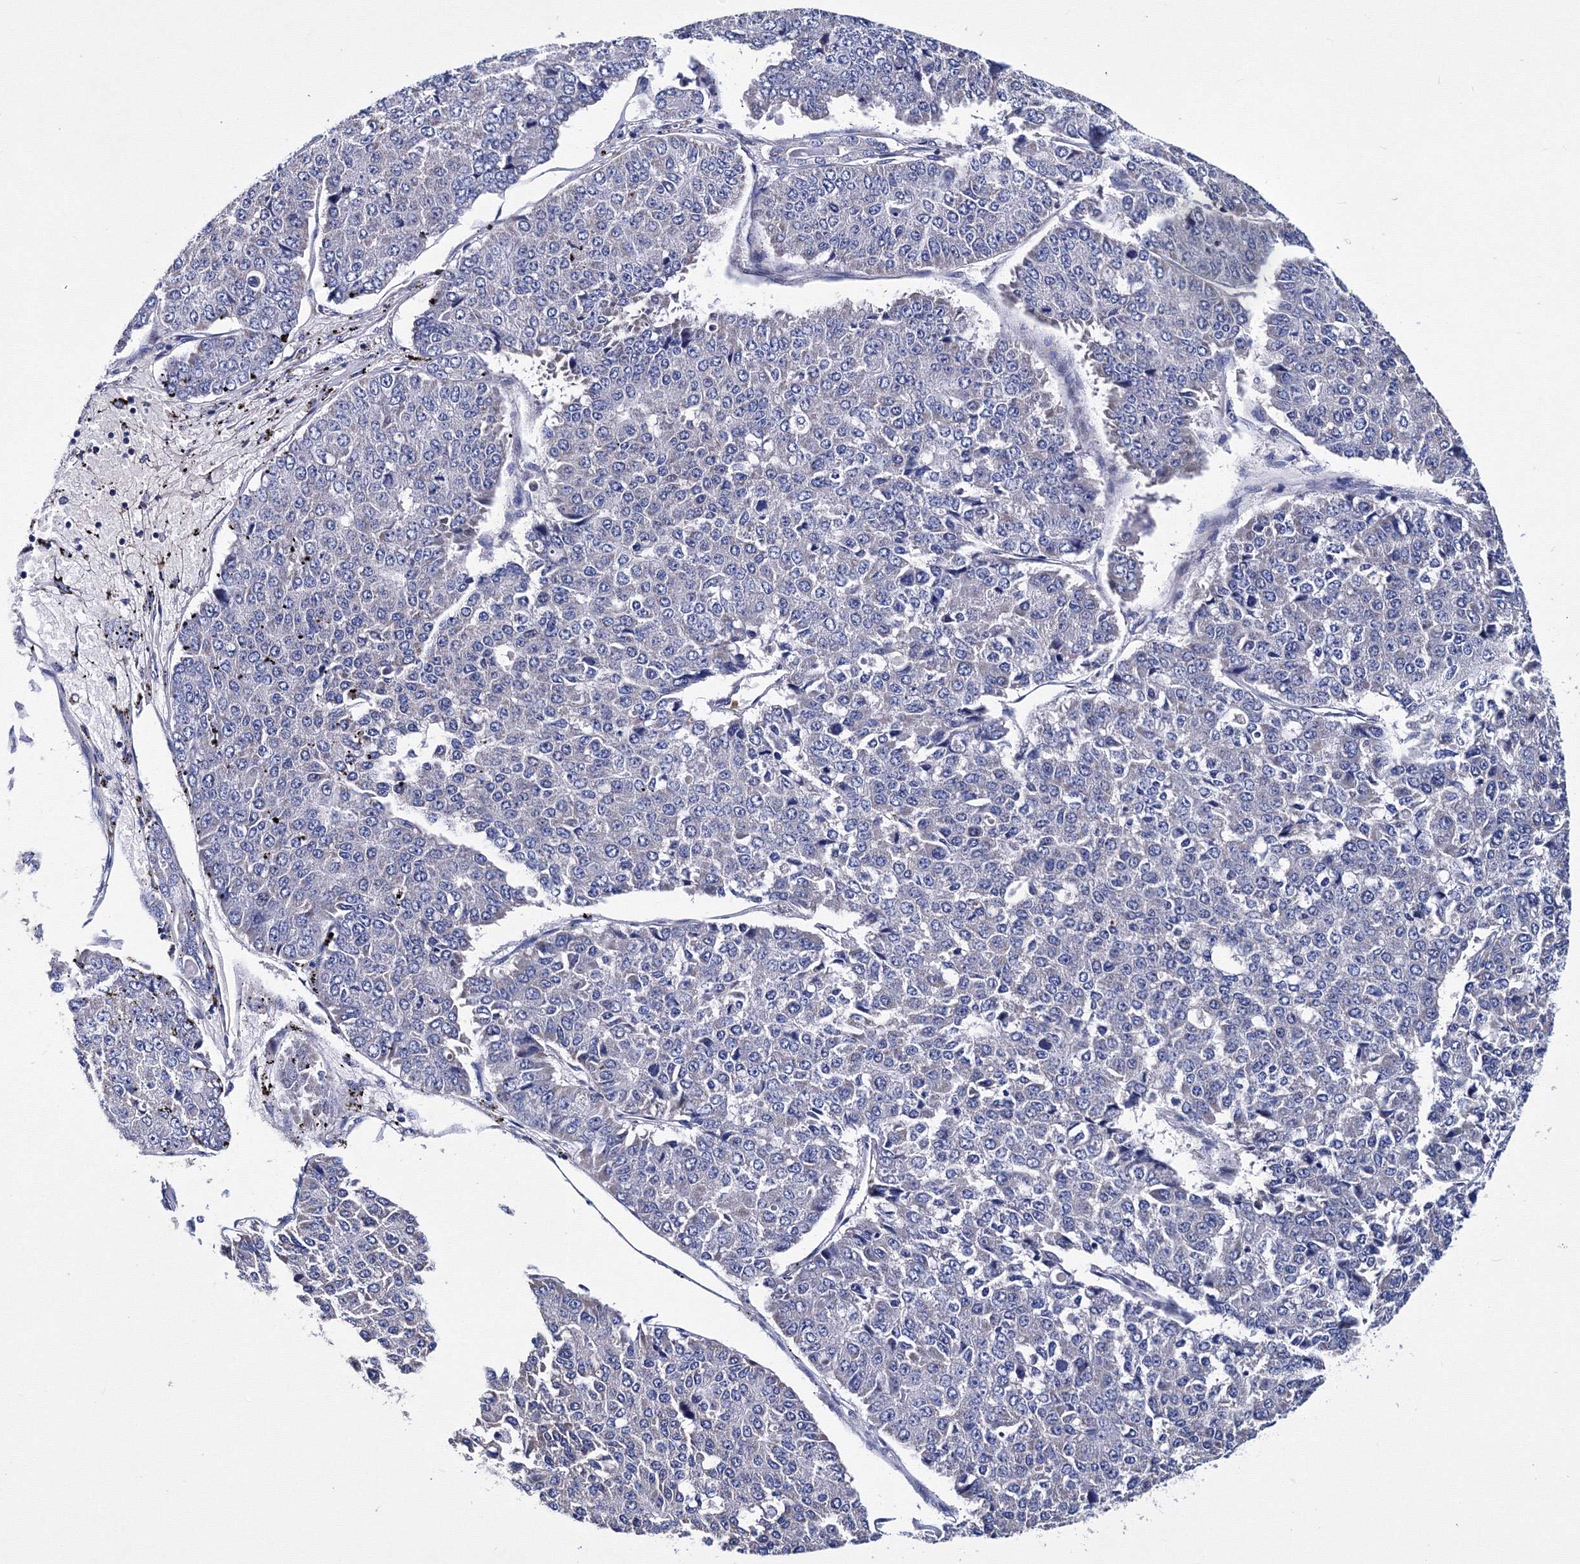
{"staining": {"intensity": "negative", "quantity": "none", "location": "none"}, "tissue": "pancreatic cancer", "cell_type": "Tumor cells", "image_type": "cancer", "snomed": [{"axis": "morphology", "description": "Adenocarcinoma, NOS"}, {"axis": "topography", "description": "Pancreas"}], "caption": "High magnification brightfield microscopy of adenocarcinoma (pancreatic) stained with DAB (3,3'-diaminobenzidine) (brown) and counterstained with hematoxylin (blue): tumor cells show no significant expression.", "gene": "TRPM2", "patient": {"sex": "male", "age": 50}}